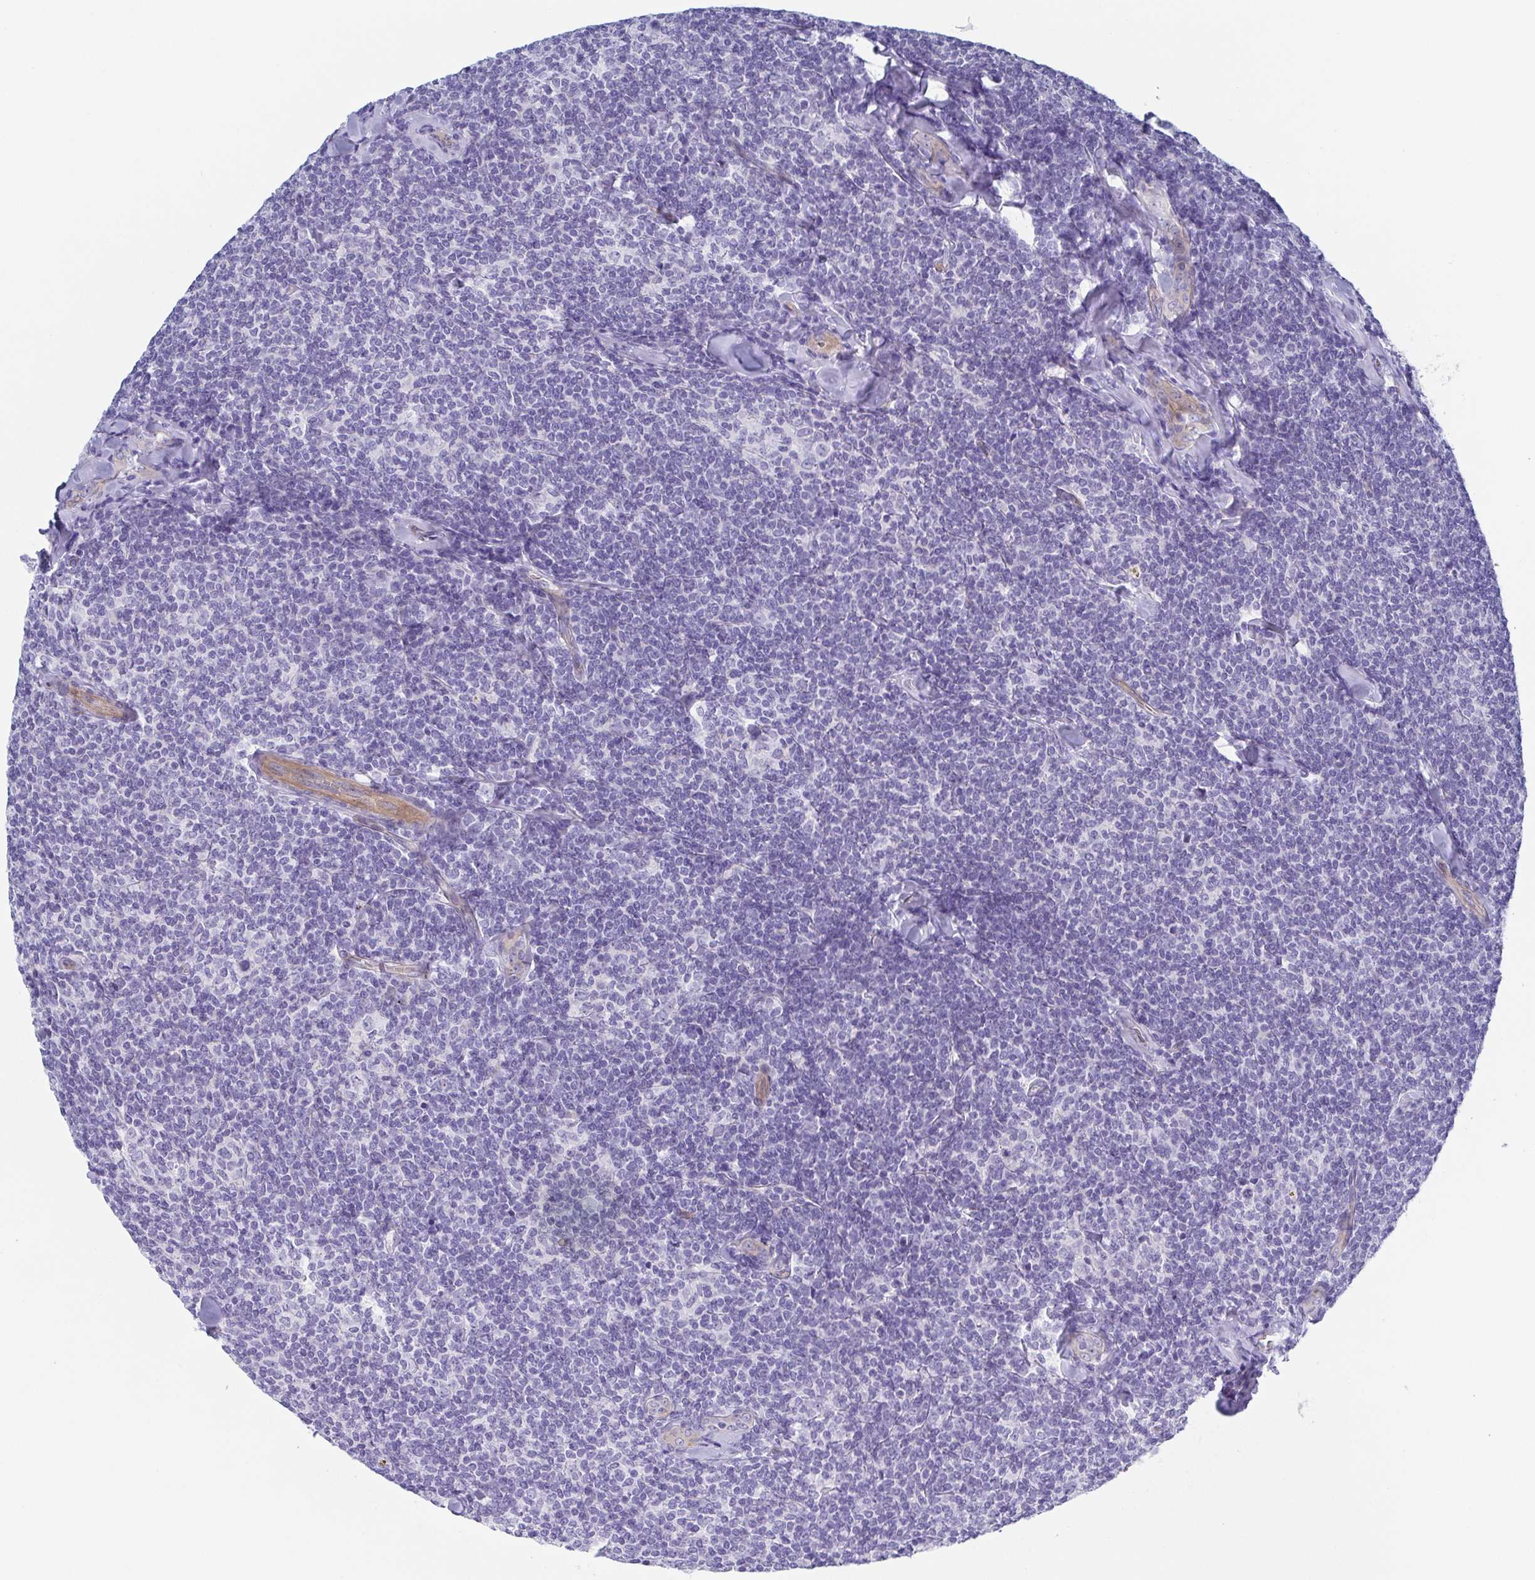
{"staining": {"intensity": "negative", "quantity": "none", "location": "none"}, "tissue": "lymphoma", "cell_type": "Tumor cells", "image_type": "cancer", "snomed": [{"axis": "morphology", "description": "Malignant lymphoma, non-Hodgkin's type, Low grade"}, {"axis": "topography", "description": "Lymph node"}], "caption": "This micrograph is of lymphoma stained with immunohistochemistry (IHC) to label a protein in brown with the nuclei are counter-stained blue. There is no expression in tumor cells.", "gene": "DYNC1I1", "patient": {"sex": "female", "age": 56}}